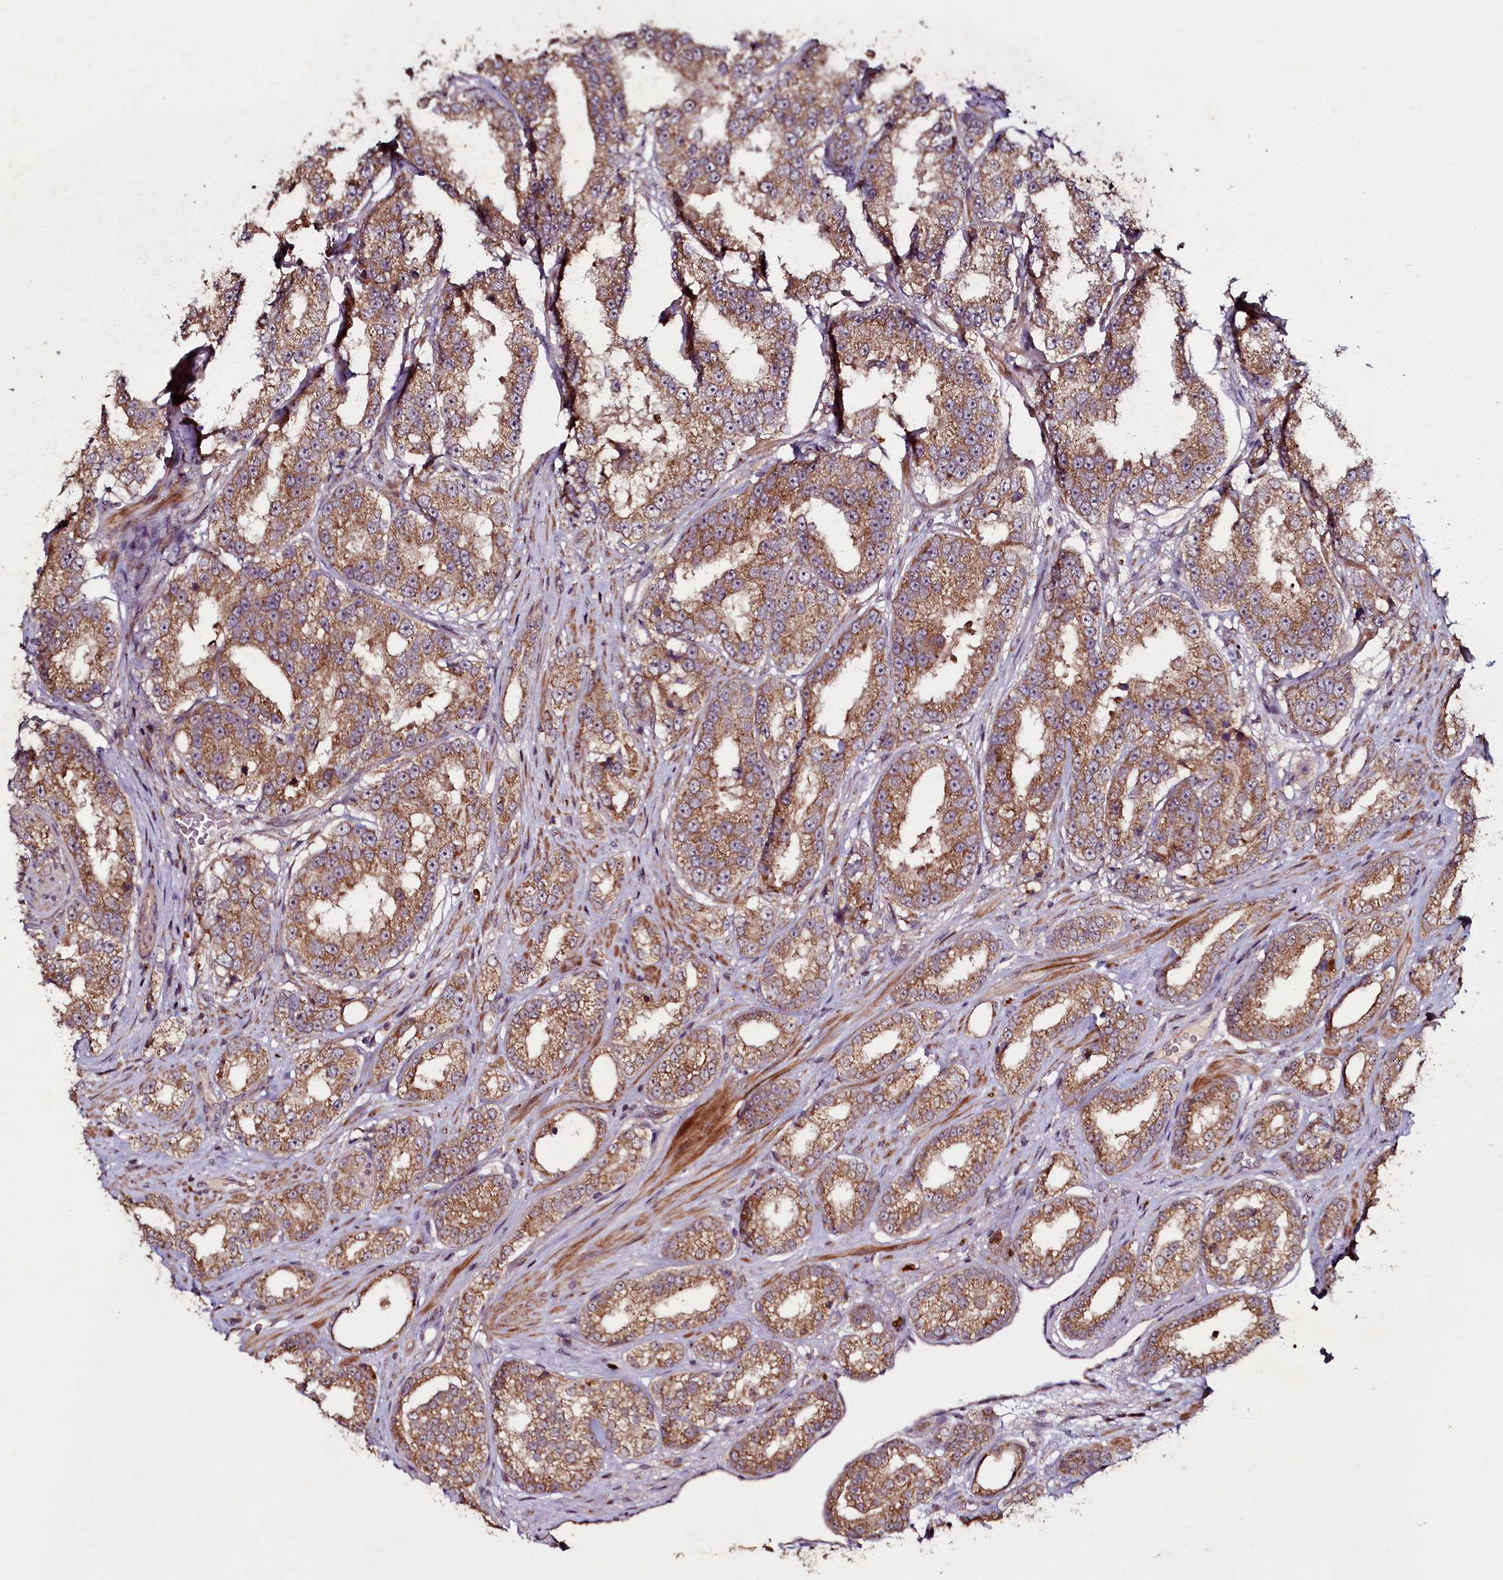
{"staining": {"intensity": "moderate", "quantity": ">75%", "location": "cytoplasmic/membranous"}, "tissue": "prostate cancer", "cell_type": "Tumor cells", "image_type": "cancer", "snomed": [{"axis": "morphology", "description": "Normal tissue, NOS"}, {"axis": "morphology", "description": "Adenocarcinoma, High grade"}, {"axis": "topography", "description": "Prostate"}], "caption": "A high-resolution micrograph shows IHC staining of prostate cancer, which shows moderate cytoplasmic/membranous staining in approximately >75% of tumor cells.", "gene": "SEC24C", "patient": {"sex": "male", "age": 83}}